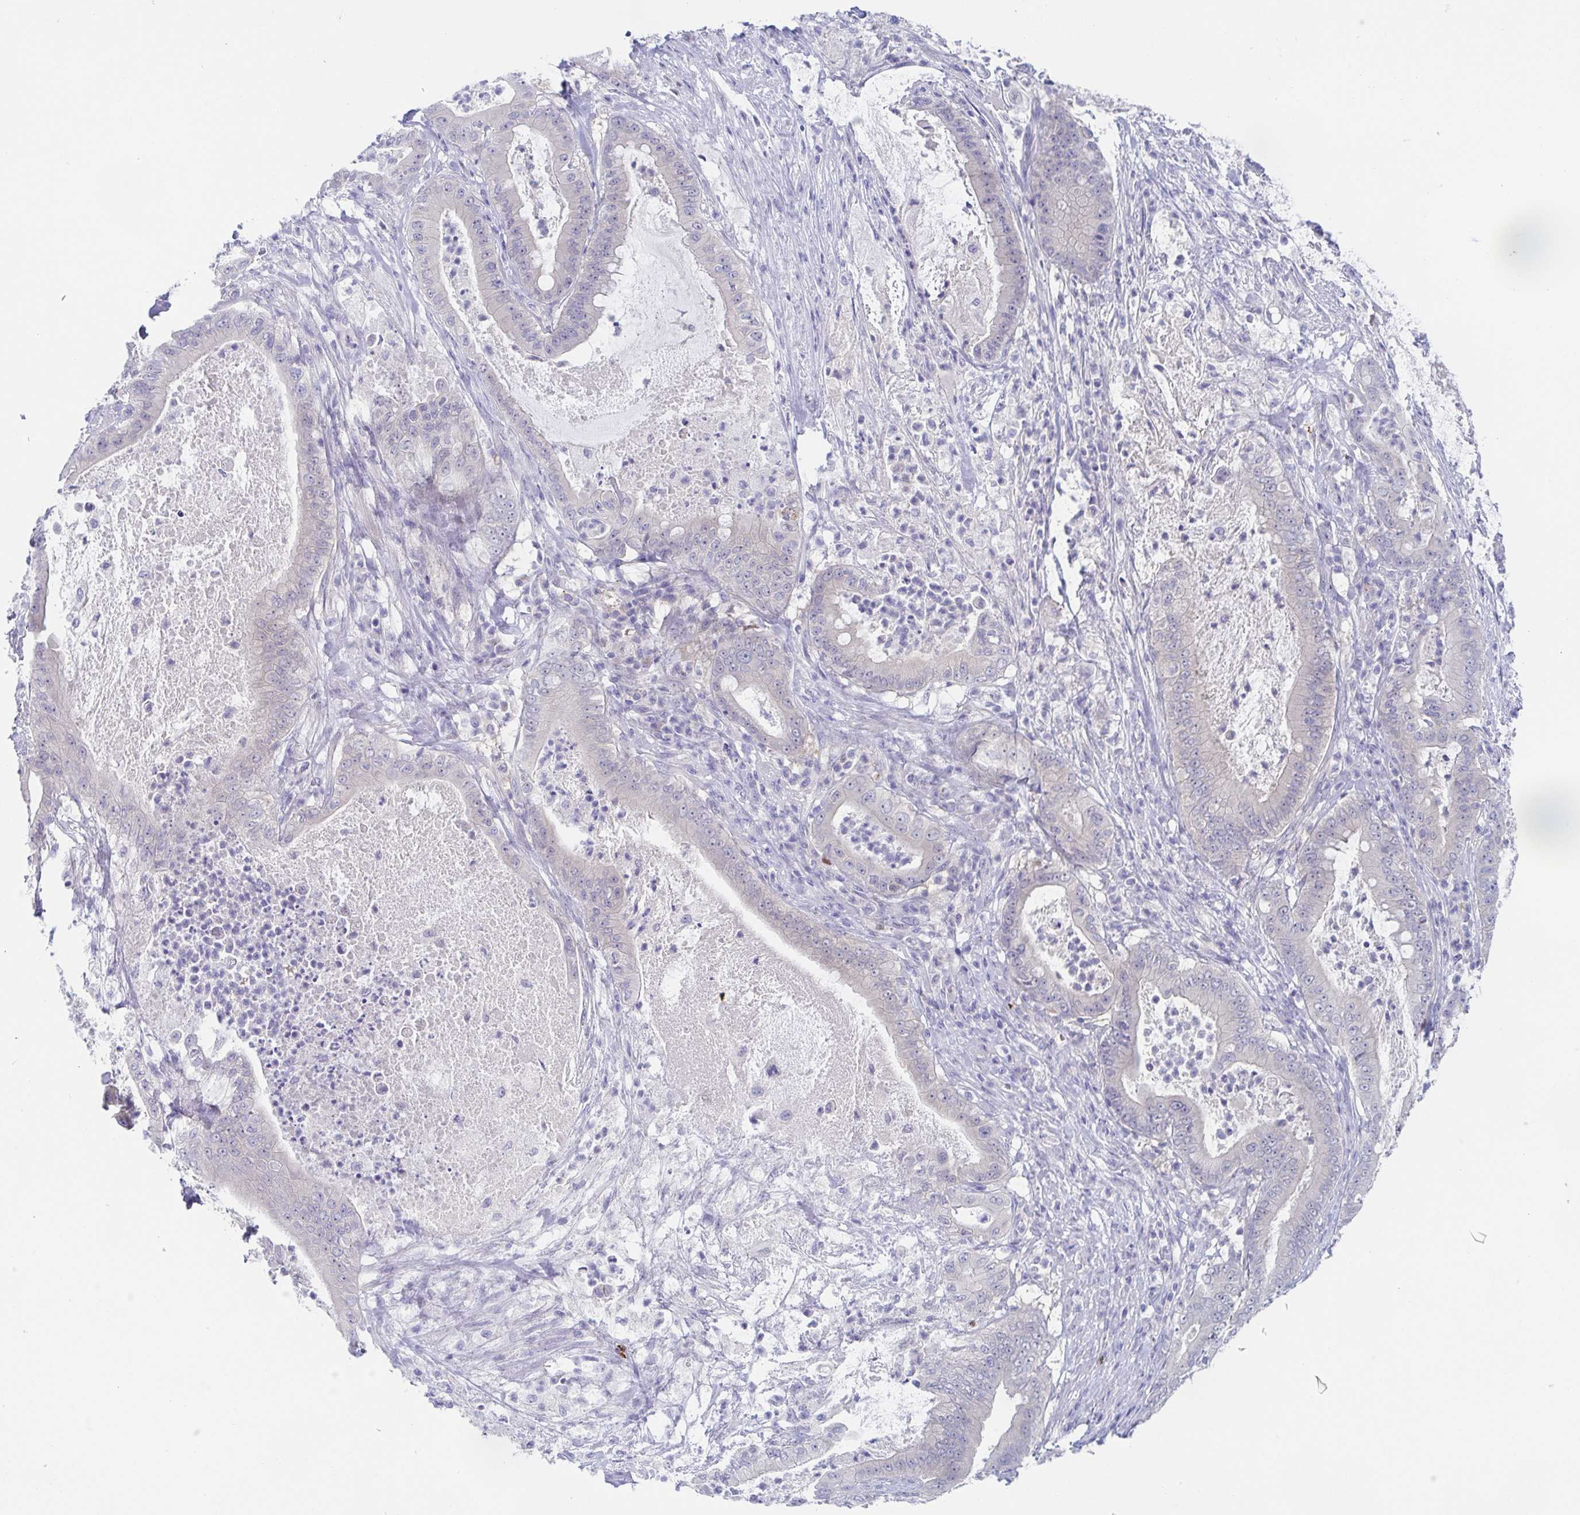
{"staining": {"intensity": "negative", "quantity": "none", "location": "none"}, "tissue": "pancreatic cancer", "cell_type": "Tumor cells", "image_type": "cancer", "snomed": [{"axis": "morphology", "description": "Adenocarcinoma, NOS"}, {"axis": "topography", "description": "Pancreas"}], "caption": "Immunohistochemical staining of human adenocarcinoma (pancreatic) demonstrates no significant staining in tumor cells.", "gene": "HTR2A", "patient": {"sex": "male", "age": 71}}